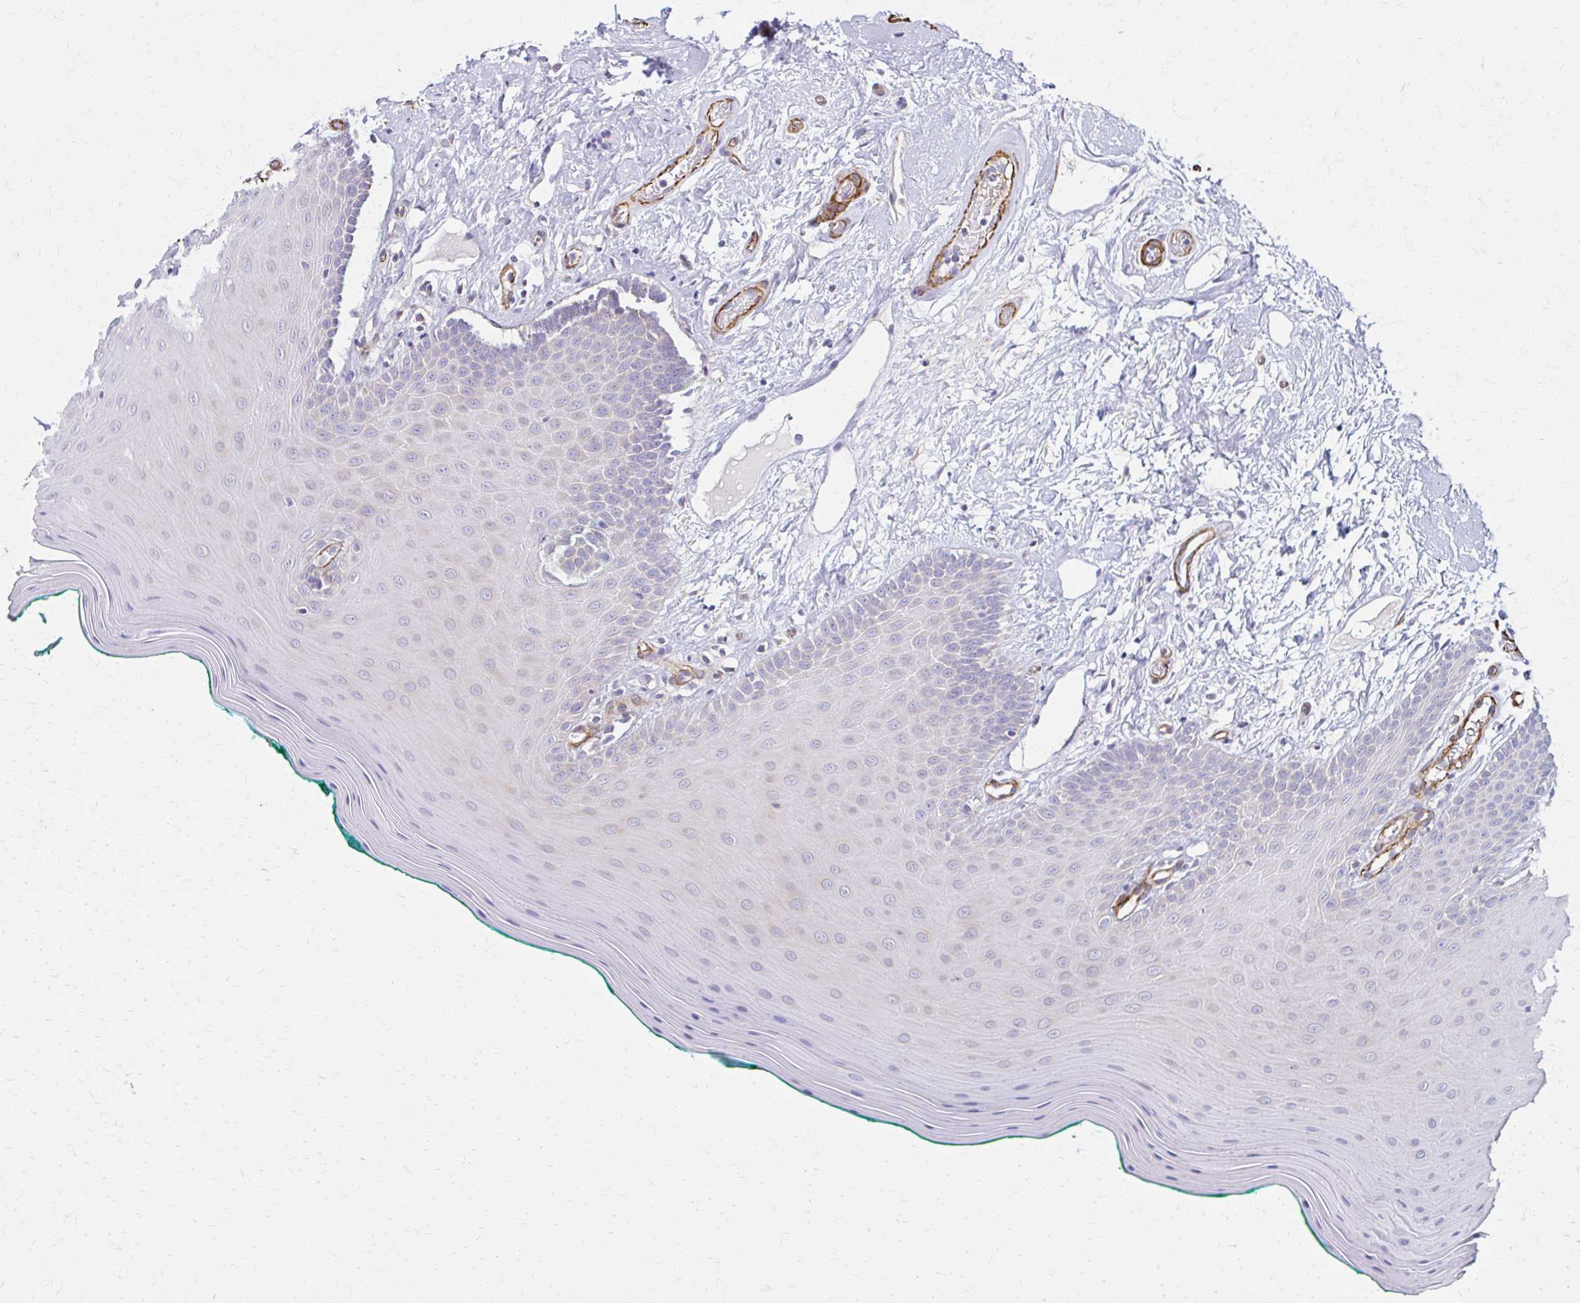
{"staining": {"intensity": "negative", "quantity": "none", "location": "none"}, "tissue": "oral mucosa", "cell_type": "Squamous epithelial cells", "image_type": "normal", "snomed": [{"axis": "morphology", "description": "Normal tissue, NOS"}, {"axis": "topography", "description": "Oral tissue"}], "caption": "IHC histopathology image of benign oral mucosa: human oral mucosa stained with DAB (3,3'-diaminobenzidine) displays no significant protein staining in squamous epithelial cells.", "gene": "TIMMDC1", "patient": {"sex": "female", "age": 40}}